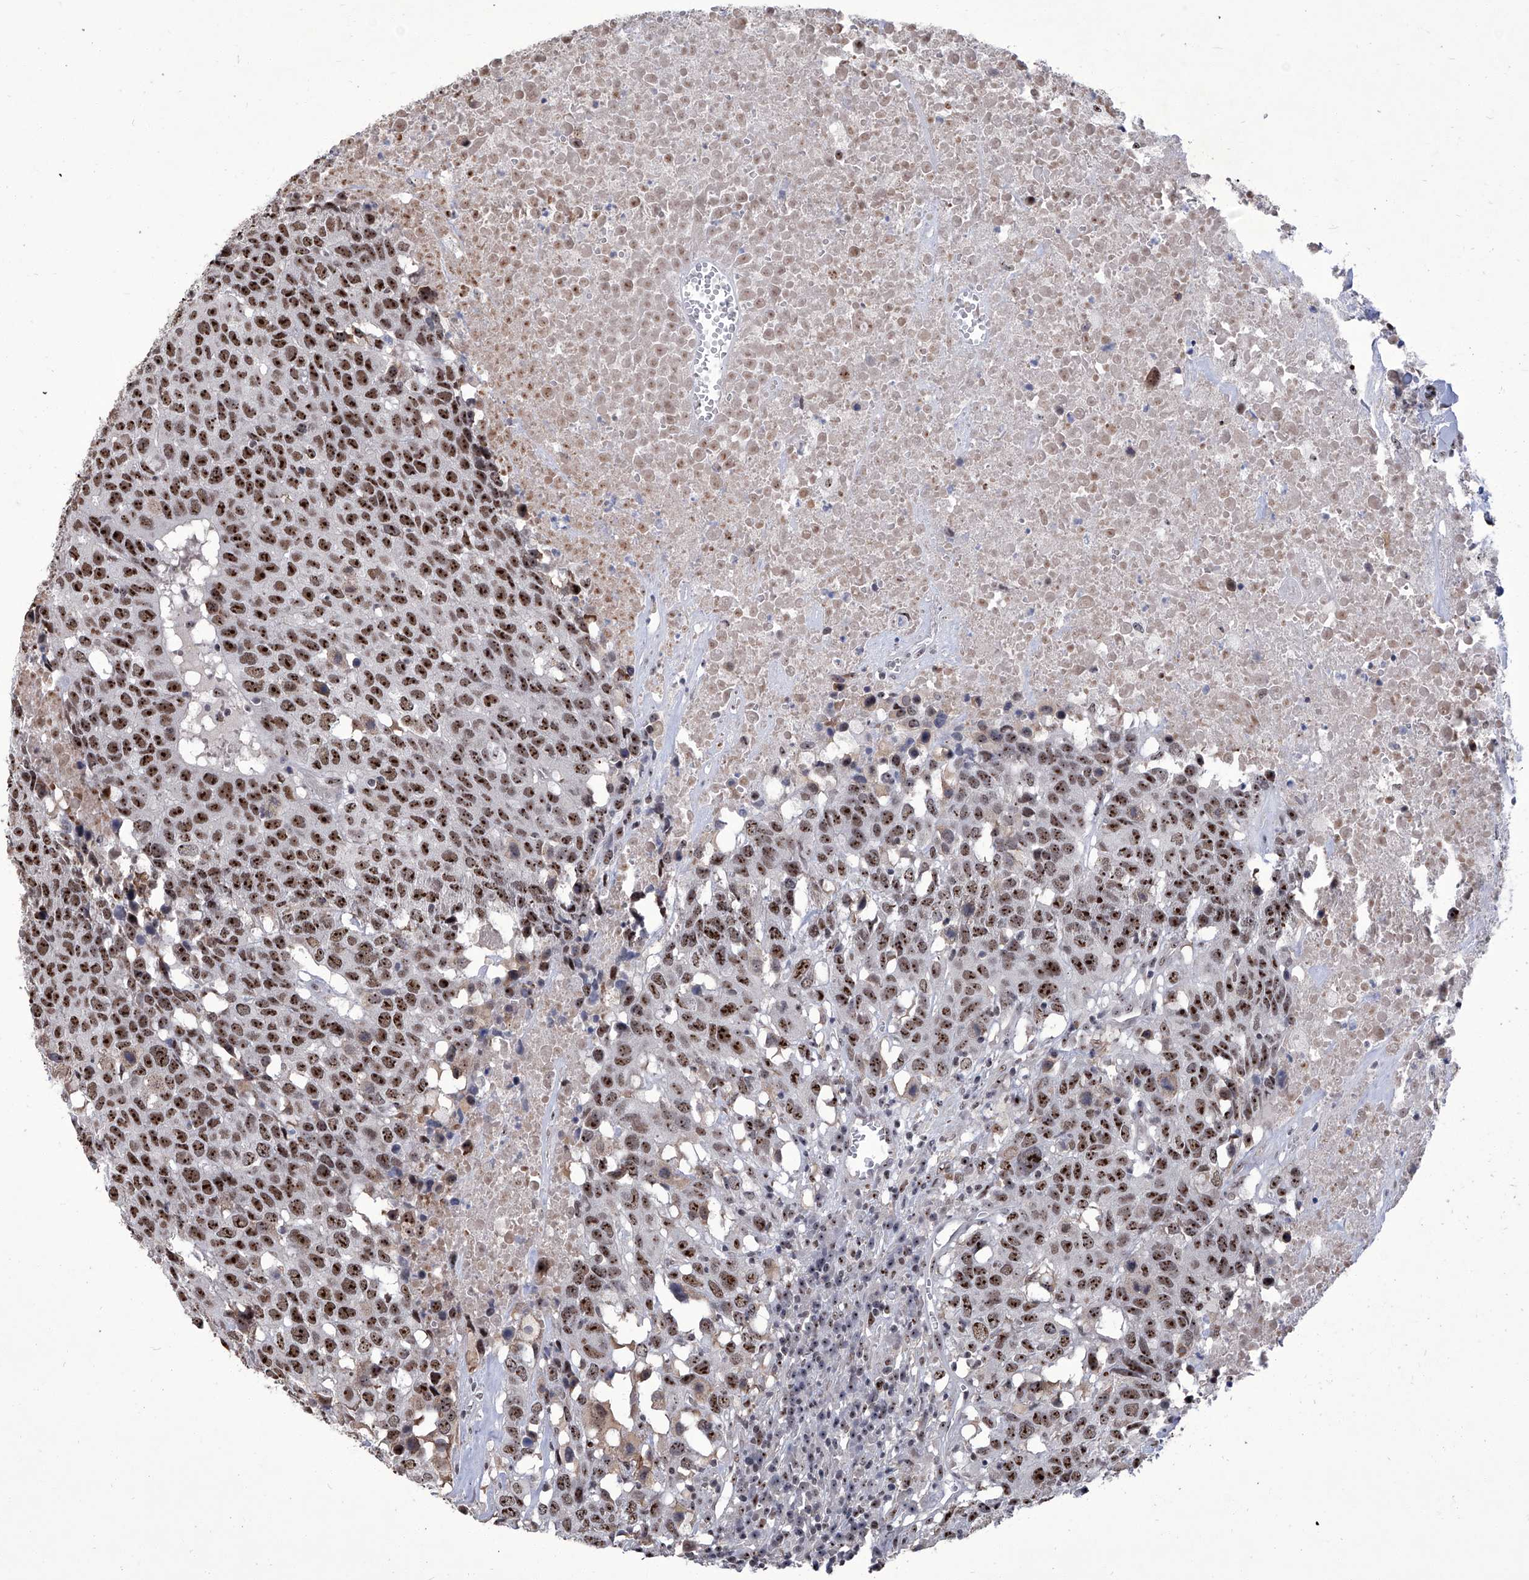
{"staining": {"intensity": "strong", "quantity": ">75%", "location": "nuclear"}, "tissue": "head and neck cancer", "cell_type": "Tumor cells", "image_type": "cancer", "snomed": [{"axis": "morphology", "description": "Squamous cell carcinoma, NOS"}, {"axis": "topography", "description": "Head-Neck"}], "caption": "Head and neck cancer stained with a brown dye exhibits strong nuclear positive positivity in approximately >75% of tumor cells.", "gene": "CMTR1", "patient": {"sex": "male", "age": 66}}